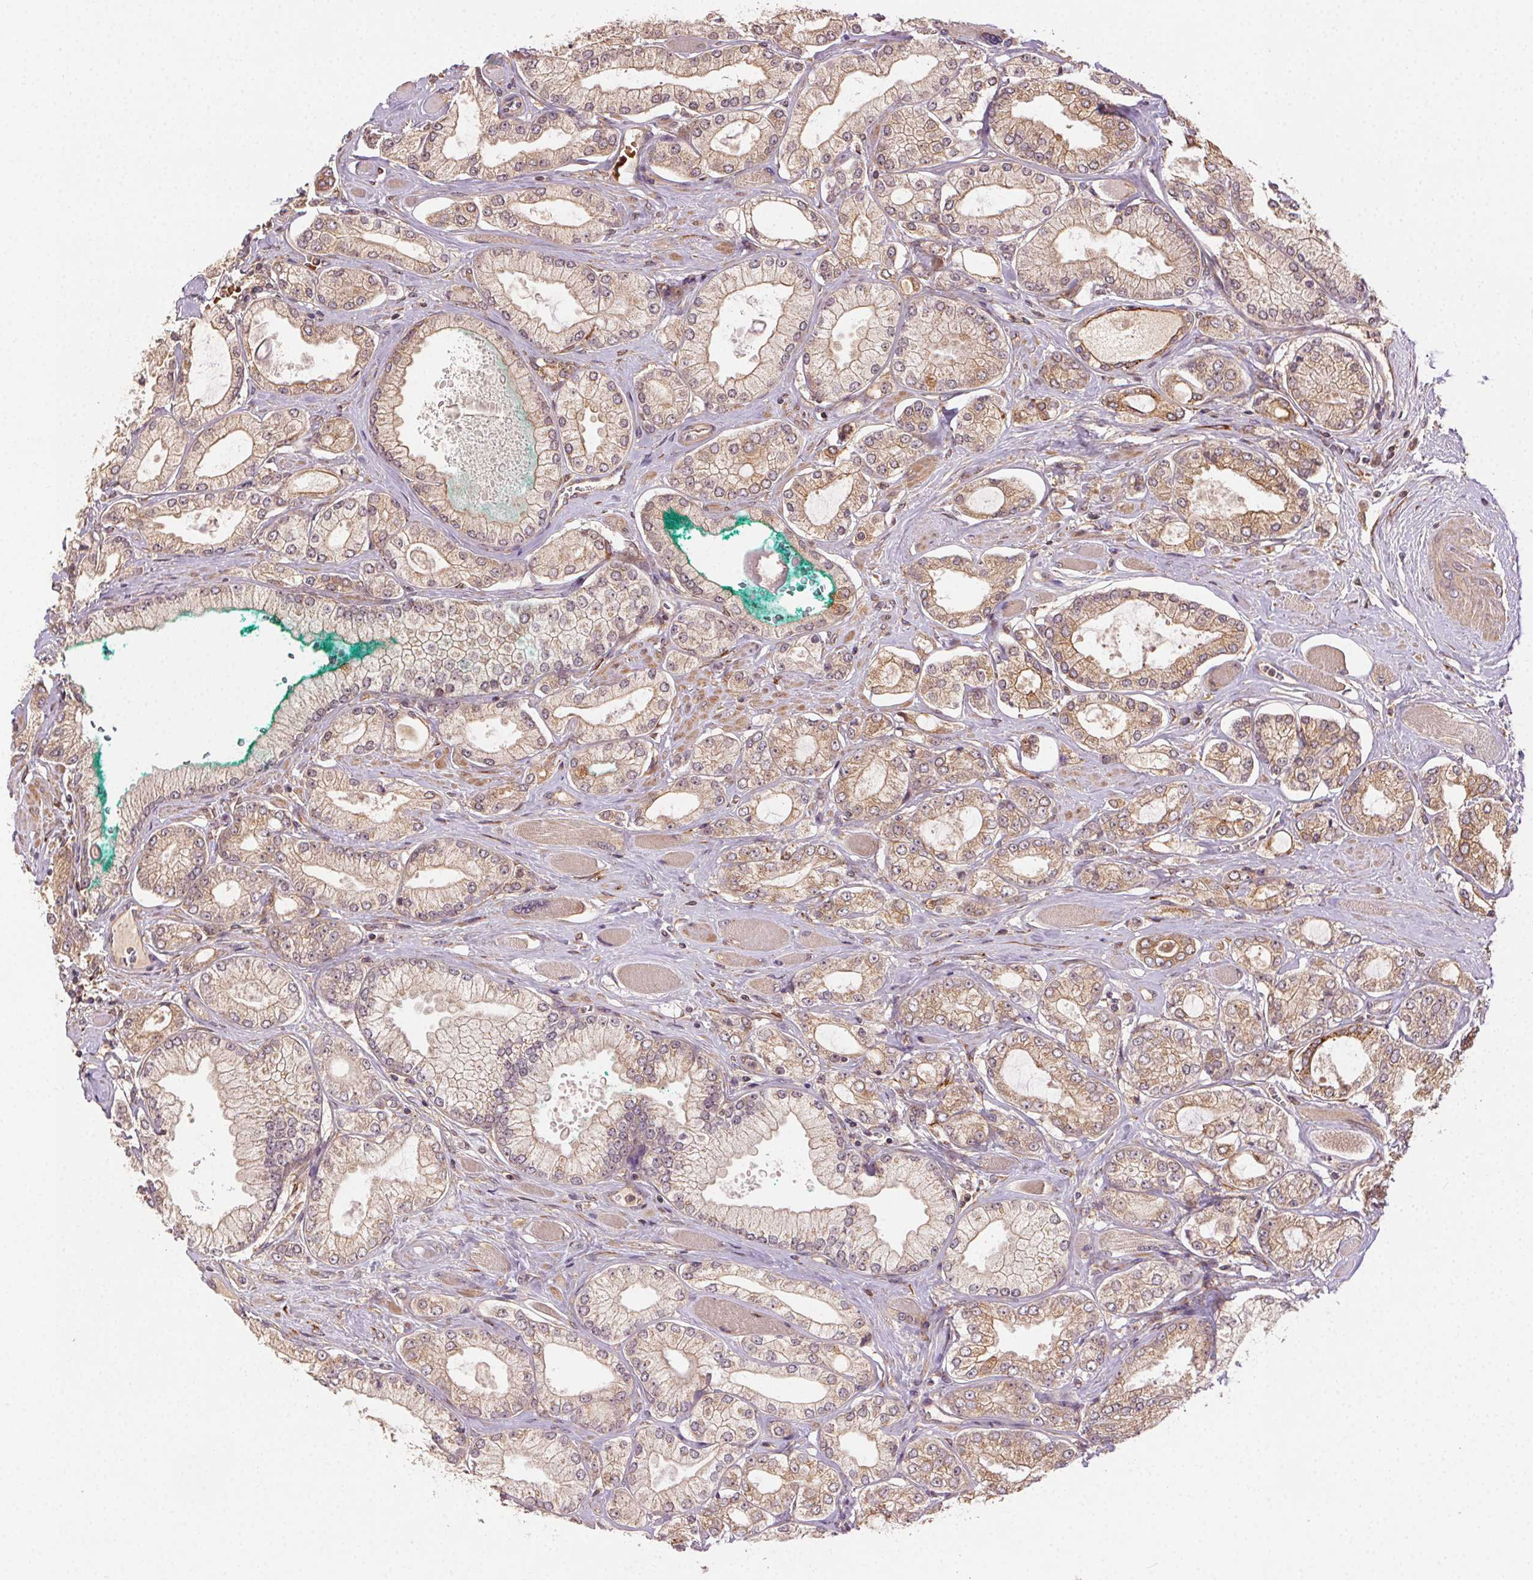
{"staining": {"intensity": "moderate", "quantity": ">75%", "location": "cytoplasmic/membranous"}, "tissue": "prostate cancer", "cell_type": "Tumor cells", "image_type": "cancer", "snomed": [{"axis": "morphology", "description": "Adenocarcinoma, High grade"}, {"axis": "topography", "description": "Prostate"}], "caption": "High-power microscopy captured an immunohistochemistry image of high-grade adenocarcinoma (prostate), revealing moderate cytoplasmic/membranous positivity in approximately >75% of tumor cells.", "gene": "KLHL15", "patient": {"sex": "male", "age": 68}}